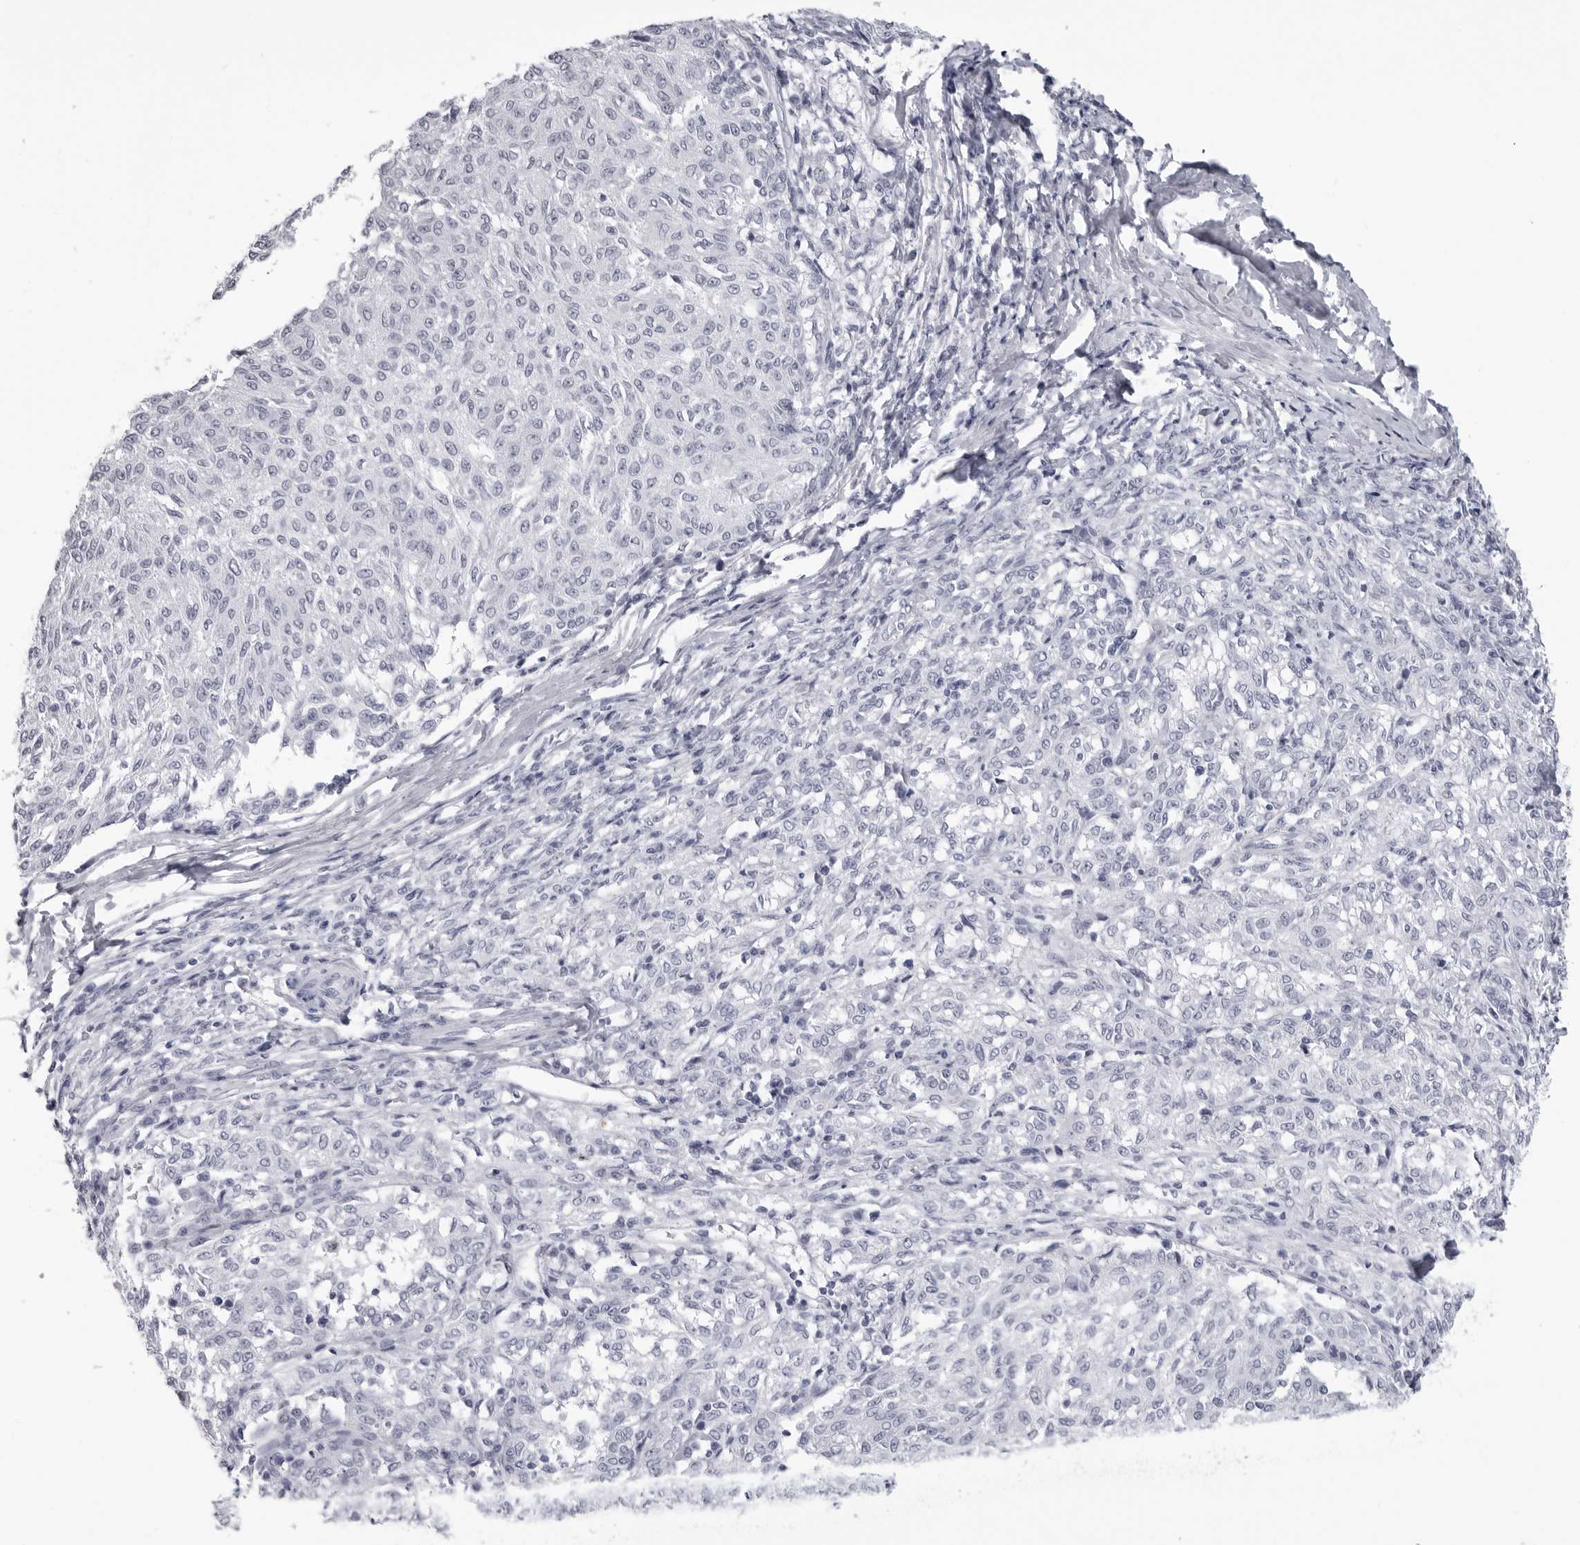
{"staining": {"intensity": "negative", "quantity": "none", "location": "none"}, "tissue": "melanoma", "cell_type": "Tumor cells", "image_type": "cancer", "snomed": [{"axis": "morphology", "description": "Malignant melanoma, NOS"}, {"axis": "topography", "description": "Skin"}], "caption": "There is no significant staining in tumor cells of malignant melanoma.", "gene": "LGALS4", "patient": {"sex": "female", "age": 72}}